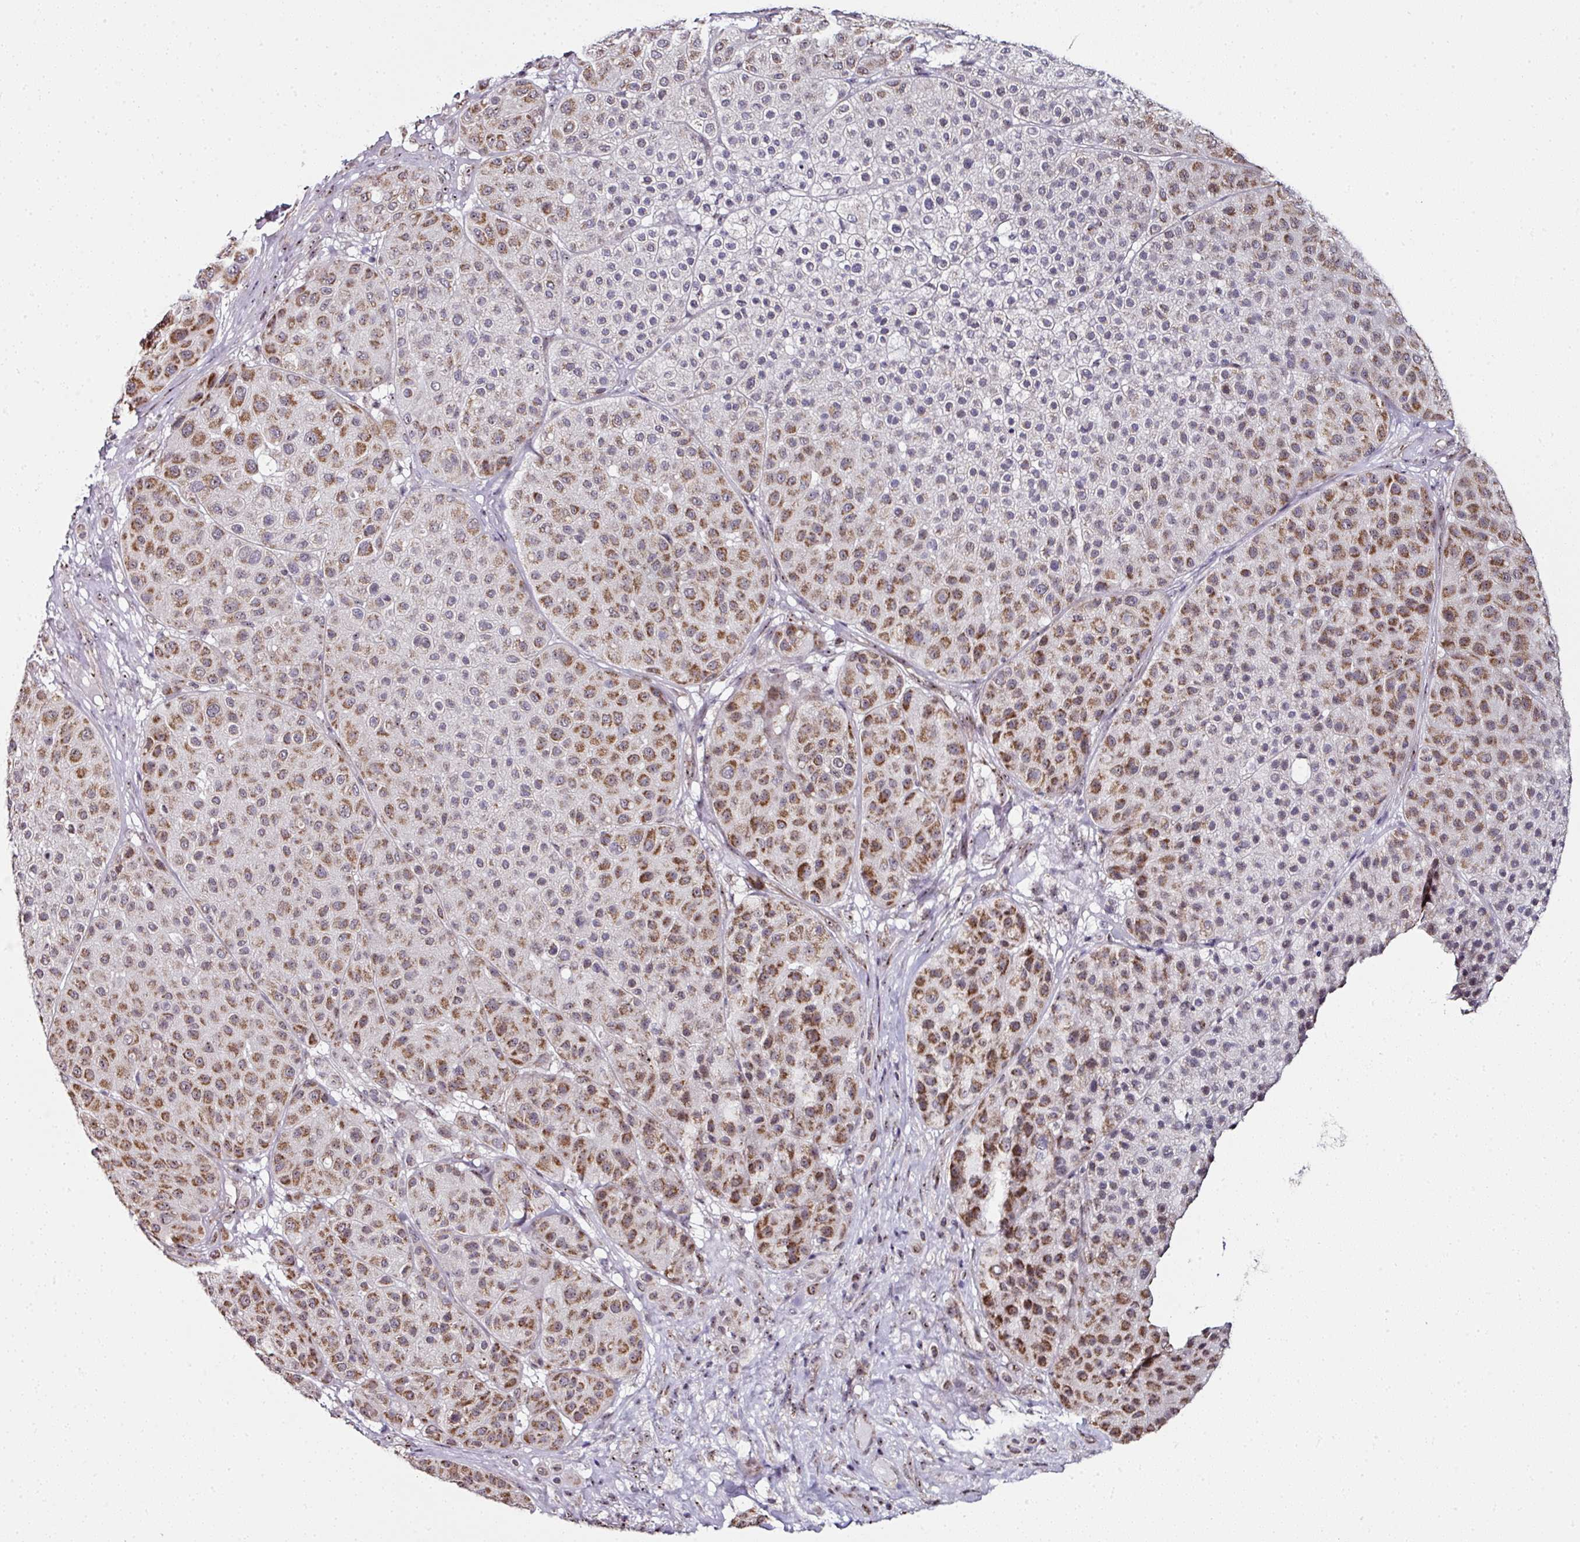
{"staining": {"intensity": "moderate", "quantity": "25%-75%", "location": "cytoplasmic/membranous"}, "tissue": "melanoma", "cell_type": "Tumor cells", "image_type": "cancer", "snomed": [{"axis": "morphology", "description": "Malignant melanoma, Metastatic site"}, {"axis": "topography", "description": "Smooth muscle"}], "caption": "This is a histology image of IHC staining of melanoma, which shows moderate expression in the cytoplasmic/membranous of tumor cells.", "gene": "NACC2", "patient": {"sex": "male", "age": 41}}